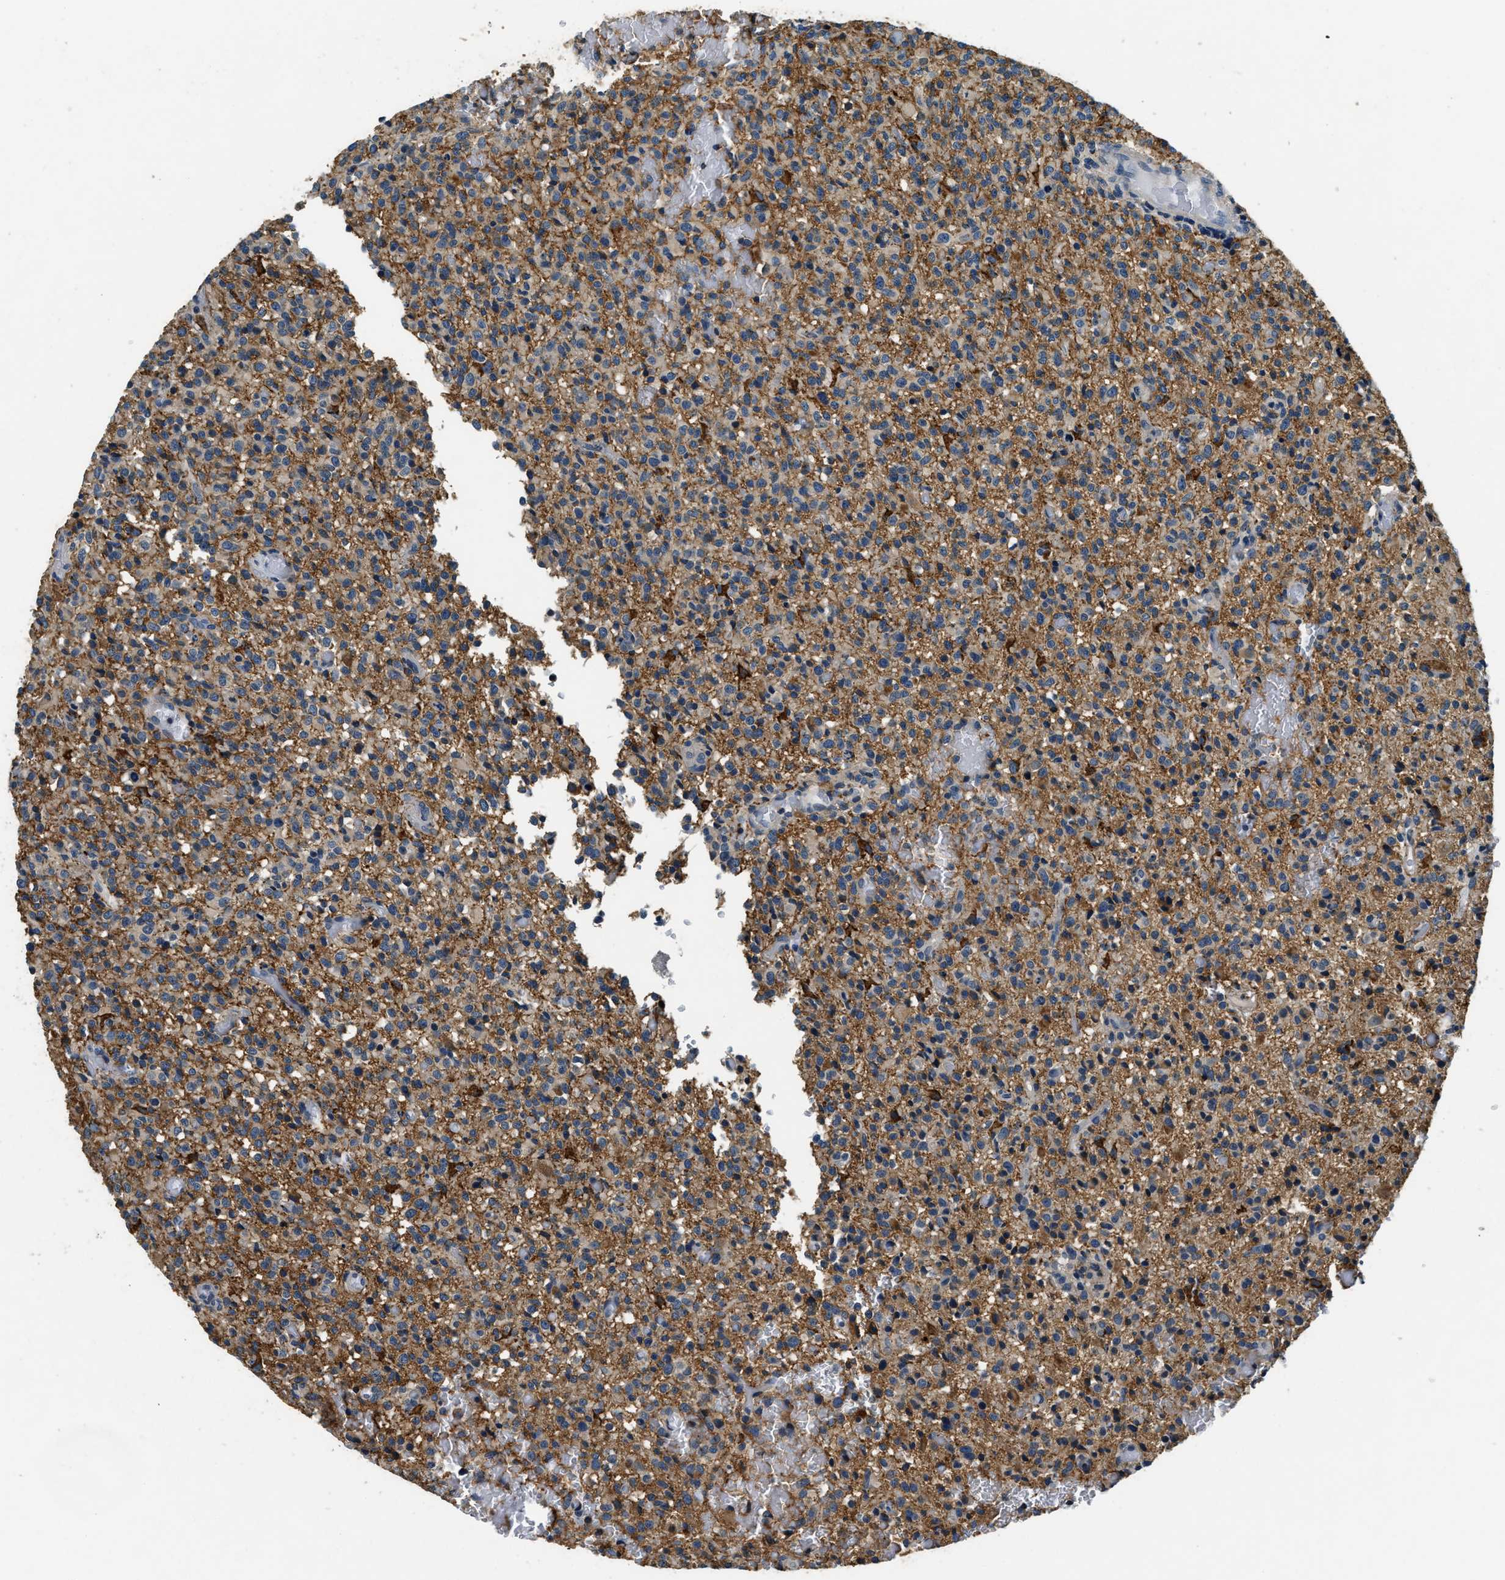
{"staining": {"intensity": "moderate", "quantity": "25%-75%", "location": "cytoplasmic/membranous"}, "tissue": "glioma", "cell_type": "Tumor cells", "image_type": "cancer", "snomed": [{"axis": "morphology", "description": "Glioma, malignant, High grade"}, {"axis": "topography", "description": "Brain"}], "caption": "High-grade glioma (malignant) stained for a protein exhibits moderate cytoplasmic/membranous positivity in tumor cells. Using DAB (3,3'-diaminobenzidine) (brown) and hematoxylin (blue) stains, captured at high magnification using brightfield microscopy.", "gene": "RESF1", "patient": {"sex": "male", "age": 71}}